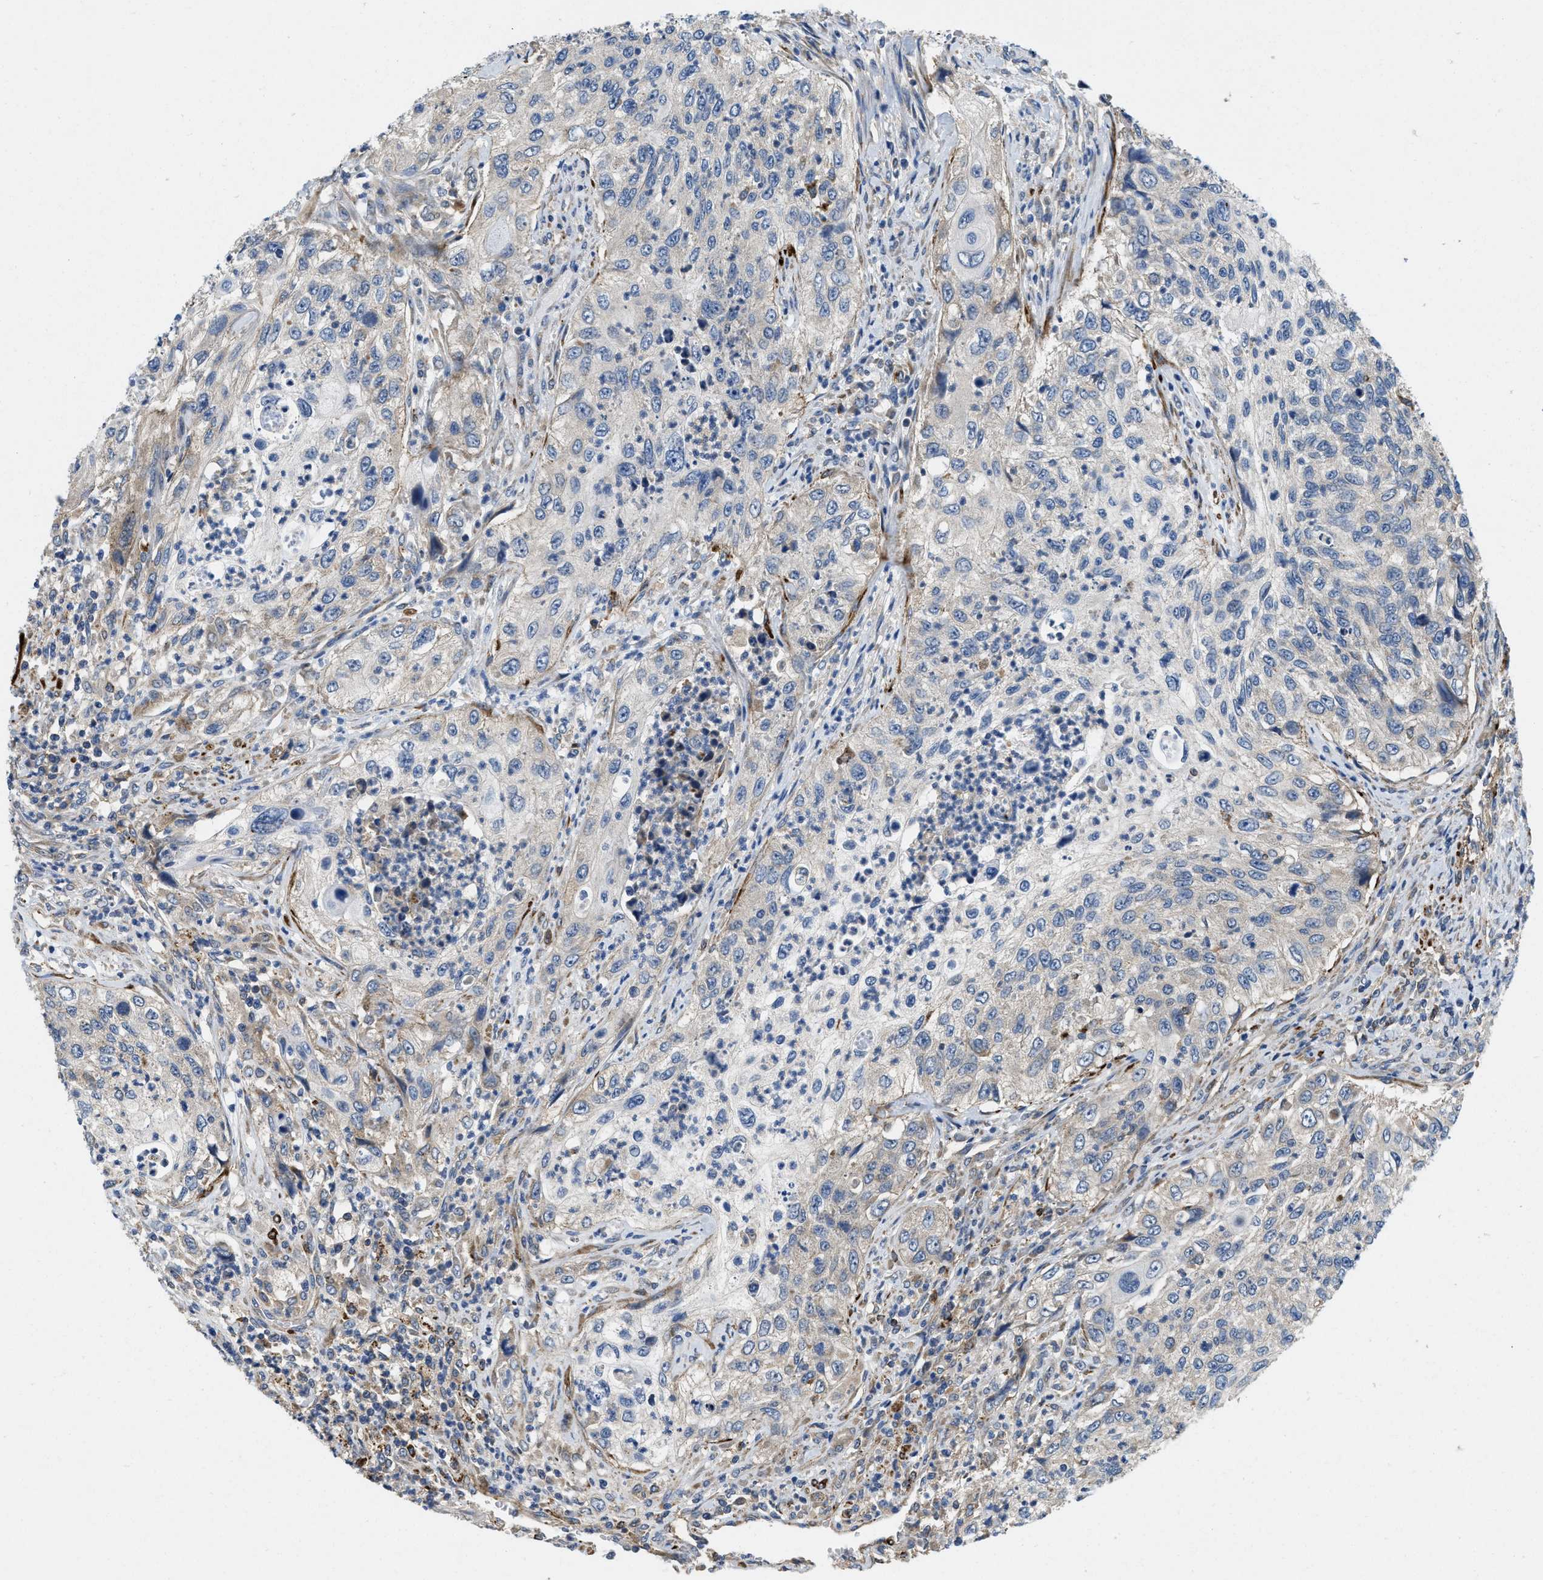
{"staining": {"intensity": "negative", "quantity": "none", "location": "none"}, "tissue": "urothelial cancer", "cell_type": "Tumor cells", "image_type": "cancer", "snomed": [{"axis": "morphology", "description": "Urothelial carcinoma, High grade"}, {"axis": "topography", "description": "Urinary bladder"}], "caption": "A photomicrograph of high-grade urothelial carcinoma stained for a protein displays no brown staining in tumor cells.", "gene": "ZNF599", "patient": {"sex": "female", "age": 60}}